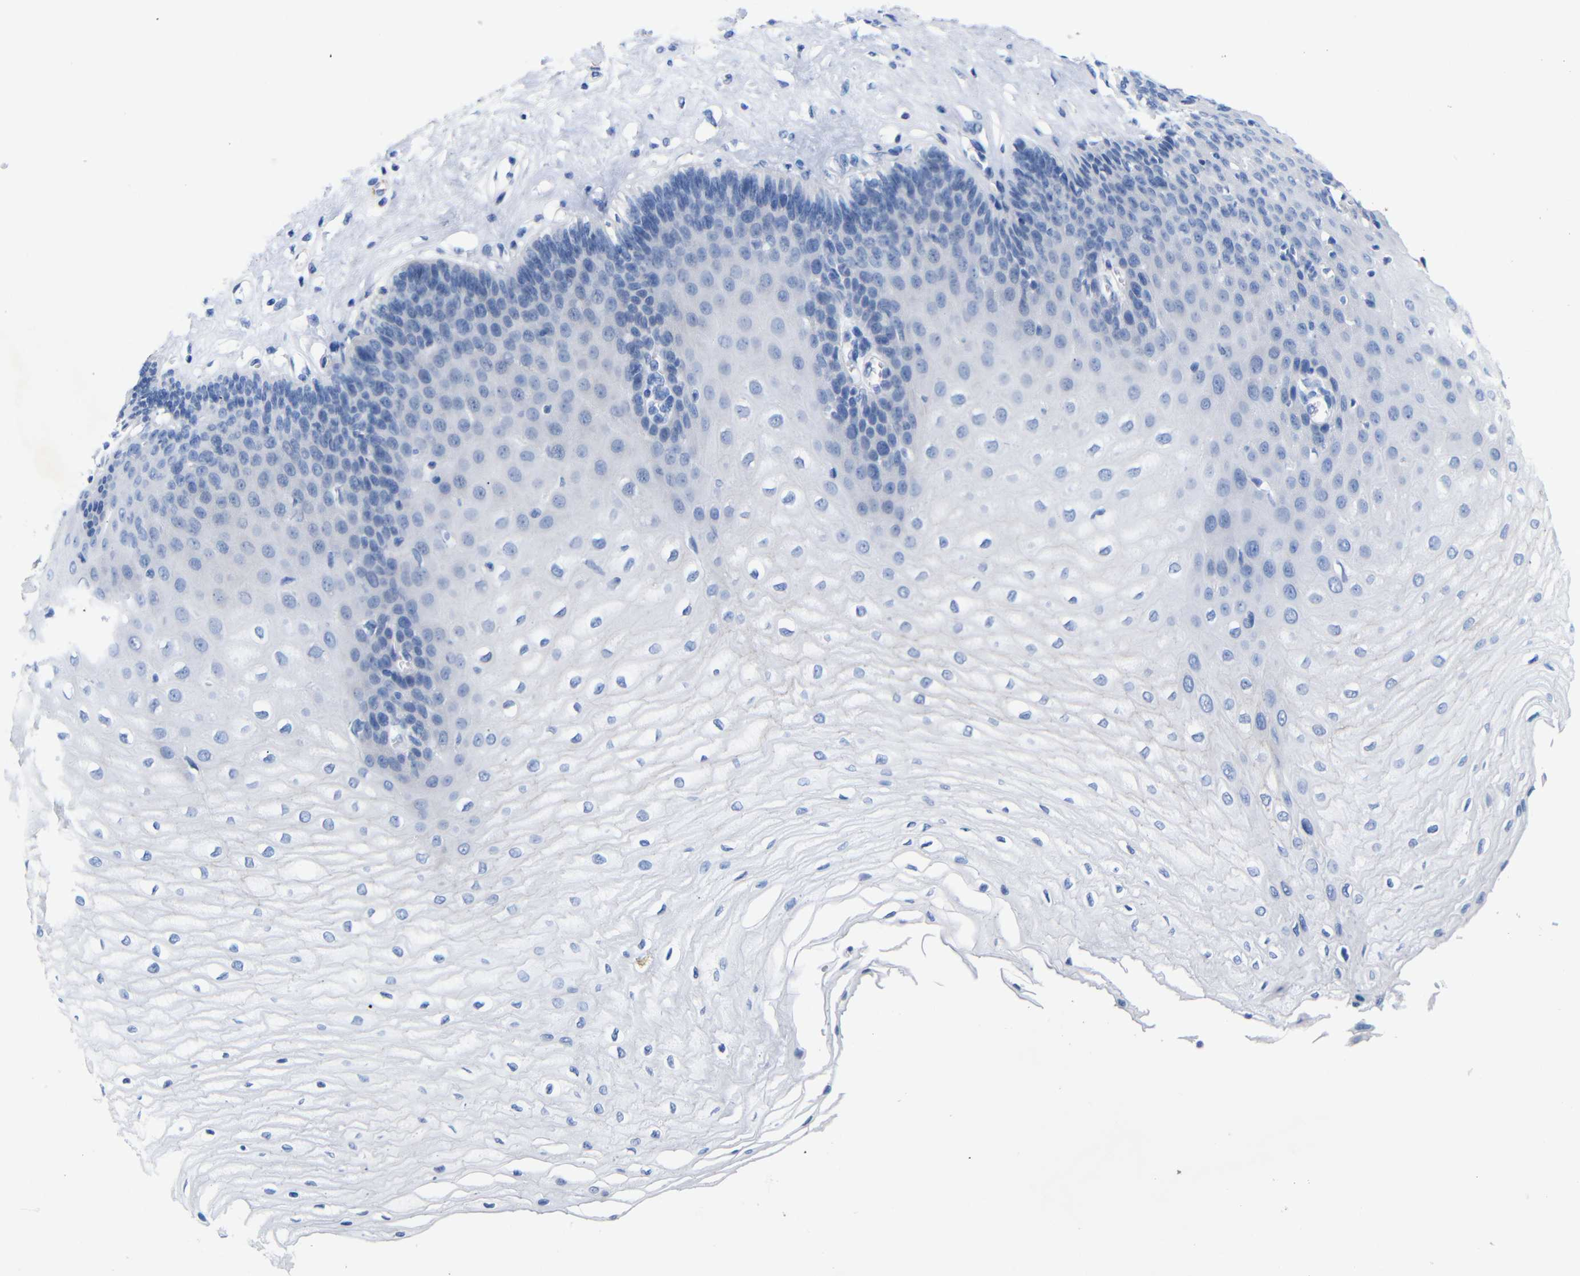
{"staining": {"intensity": "negative", "quantity": "none", "location": "none"}, "tissue": "esophagus", "cell_type": "Squamous epithelial cells", "image_type": "normal", "snomed": [{"axis": "morphology", "description": "Normal tissue, NOS"}, {"axis": "morphology", "description": "Squamous cell carcinoma, NOS"}, {"axis": "topography", "description": "Esophagus"}], "caption": "Immunohistochemistry image of normal esophagus: human esophagus stained with DAB (3,3'-diaminobenzidine) reveals no significant protein positivity in squamous epithelial cells. (Stains: DAB (3,3'-diaminobenzidine) IHC with hematoxylin counter stain, Microscopy: brightfield microscopy at high magnification).", "gene": "CGNL1", "patient": {"sex": "male", "age": 65}}